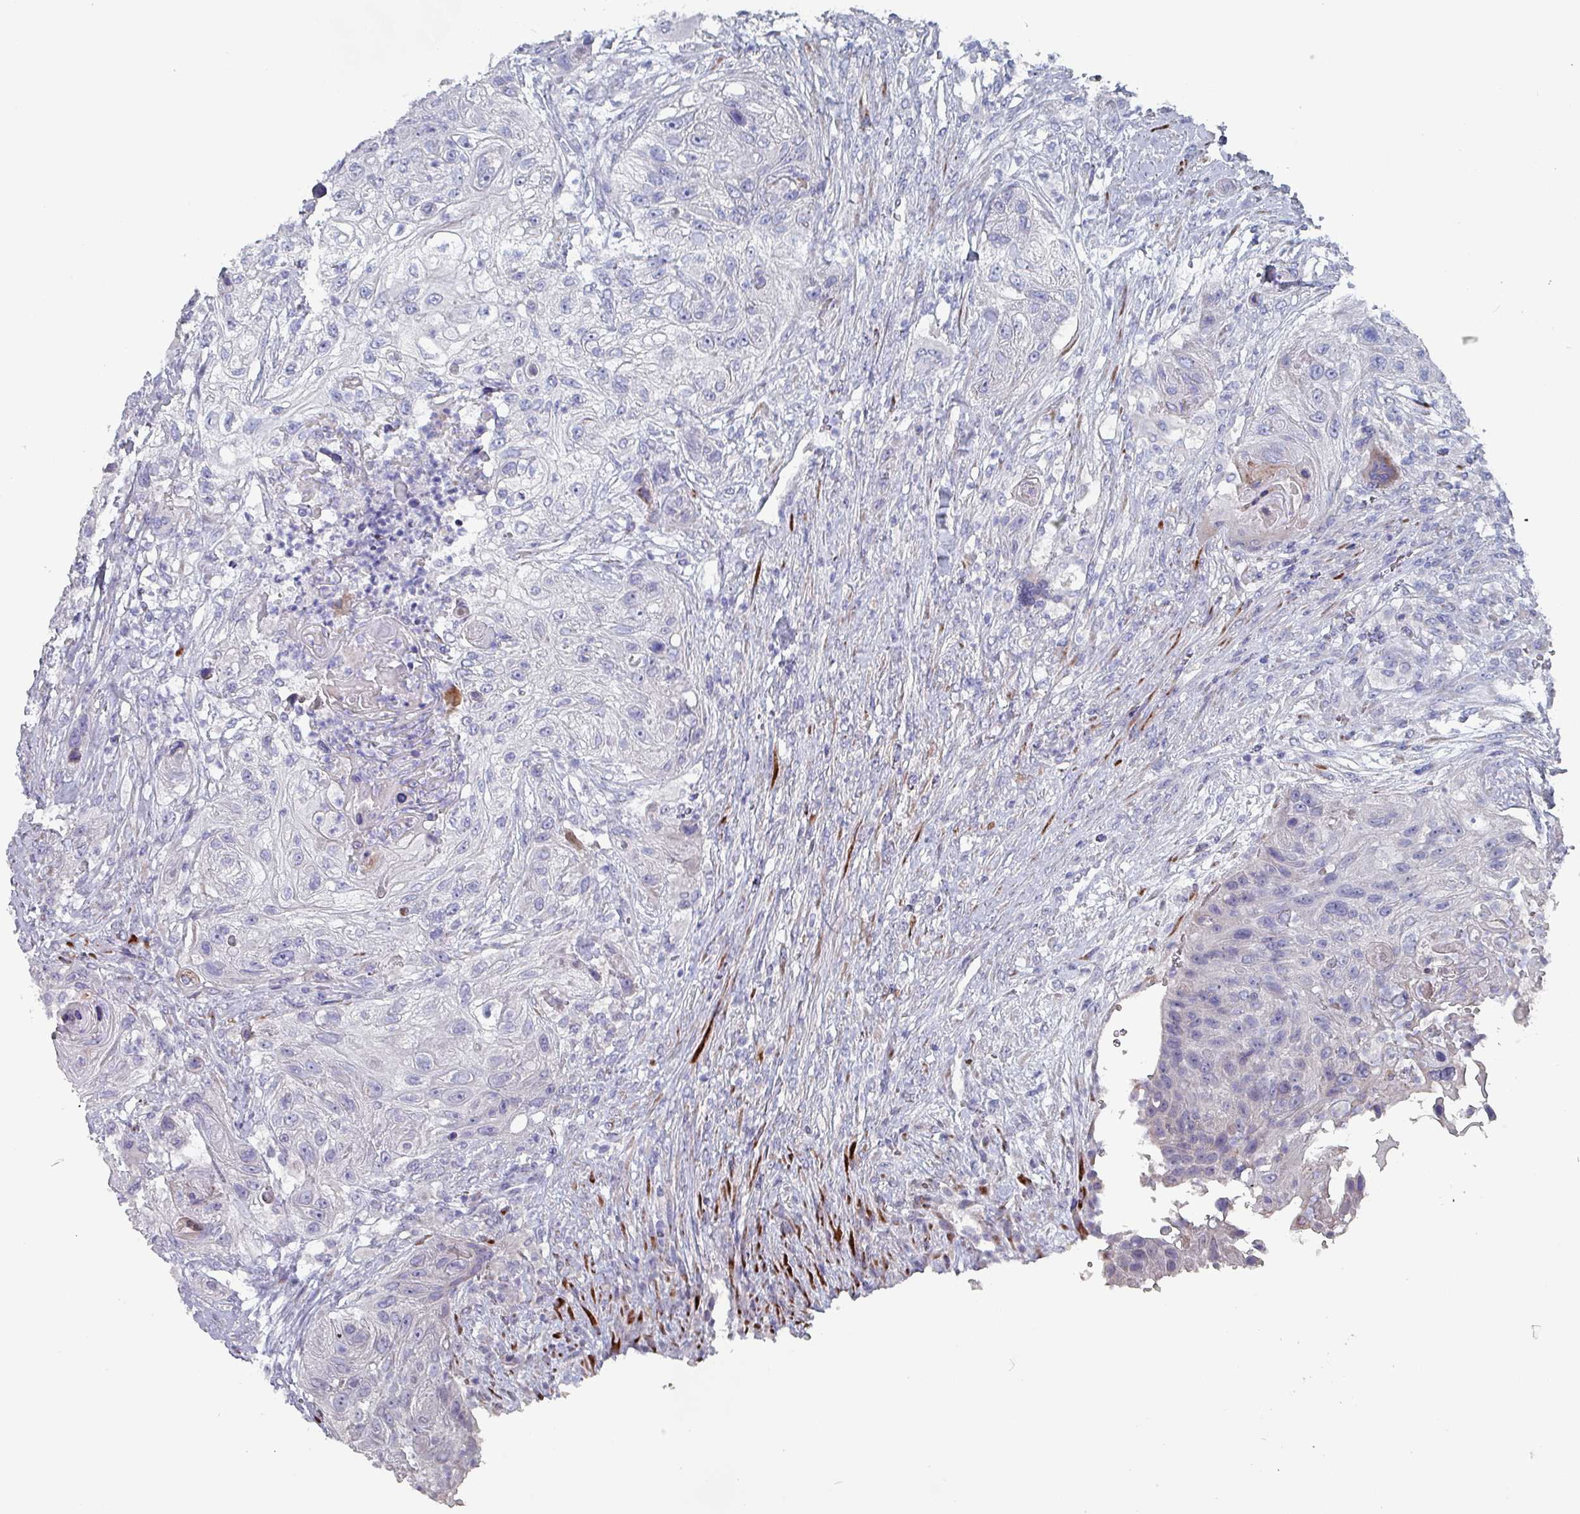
{"staining": {"intensity": "negative", "quantity": "none", "location": "none"}, "tissue": "urothelial cancer", "cell_type": "Tumor cells", "image_type": "cancer", "snomed": [{"axis": "morphology", "description": "Urothelial carcinoma, High grade"}, {"axis": "topography", "description": "Urinary bladder"}], "caption": "Micrograph shows no significant protein staining in tumor cells of urothelial cancer.", "gene": "DRD5", "patient": {"sex": "female", "age": 60}}